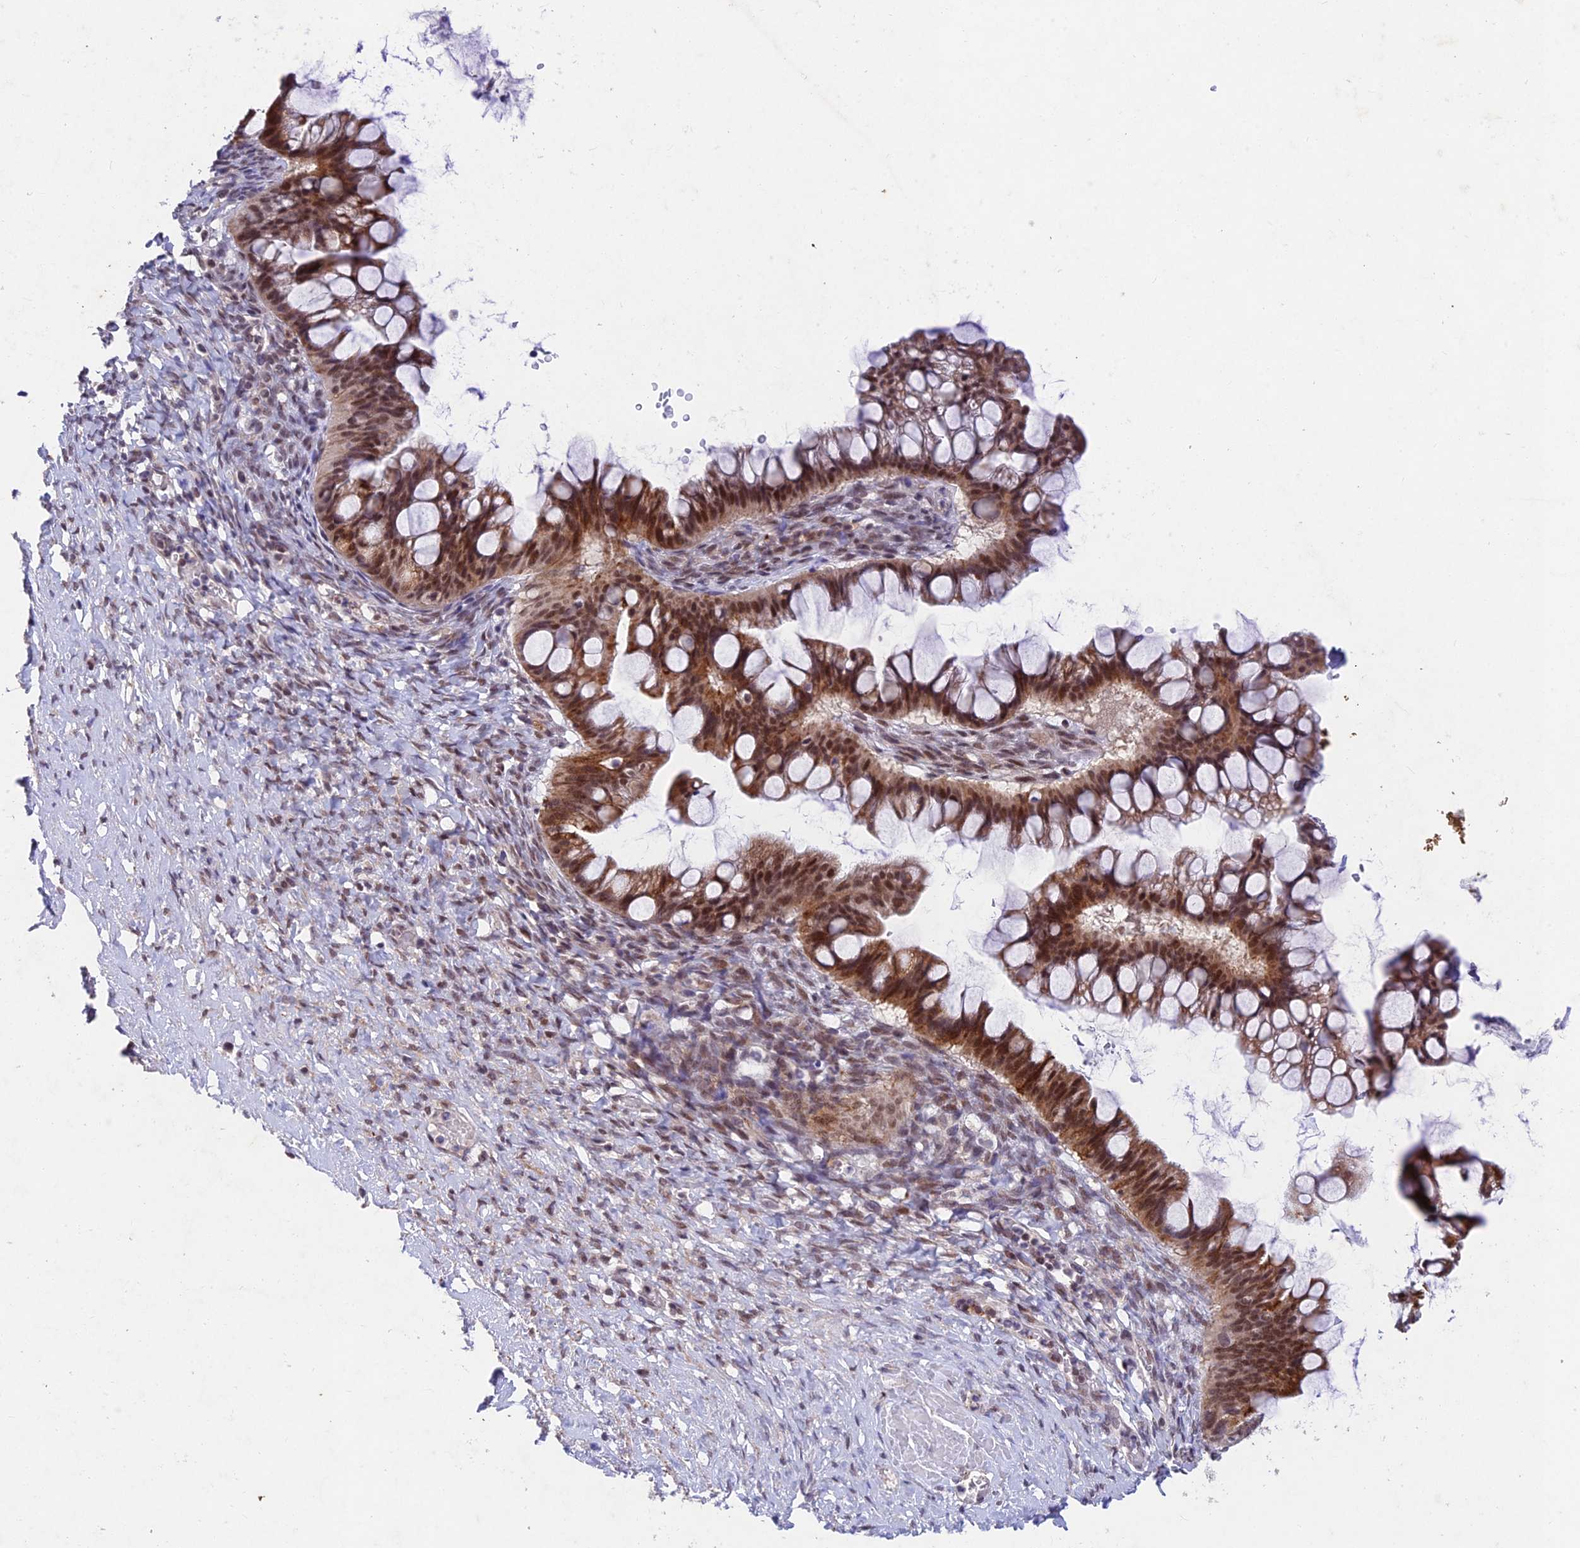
{"staining": {"intensity": "moderate", "quantity": ">75%", "location": "cytoplasmic/membranous,nuclear"}, "tissue": "ovarian cancer", "cell_type": "Tumor cells", "image_type": "cancer", "snomed": [{"axis": "morphology", "description": "Cystadenocarcinoma, mucinous, NOS"}, {"axis": "topography", "description": "Ovary"}], "caption": "The image demonstrates staining of ovarian cancer (mucinous cystadenocarcinoma), revealing moderate cytoplasmic/membranous and nuclear protein expression (brown color) within tumor cells.", "gene": "RAVER1", "patient": {"sex": "female", "age": 73}}